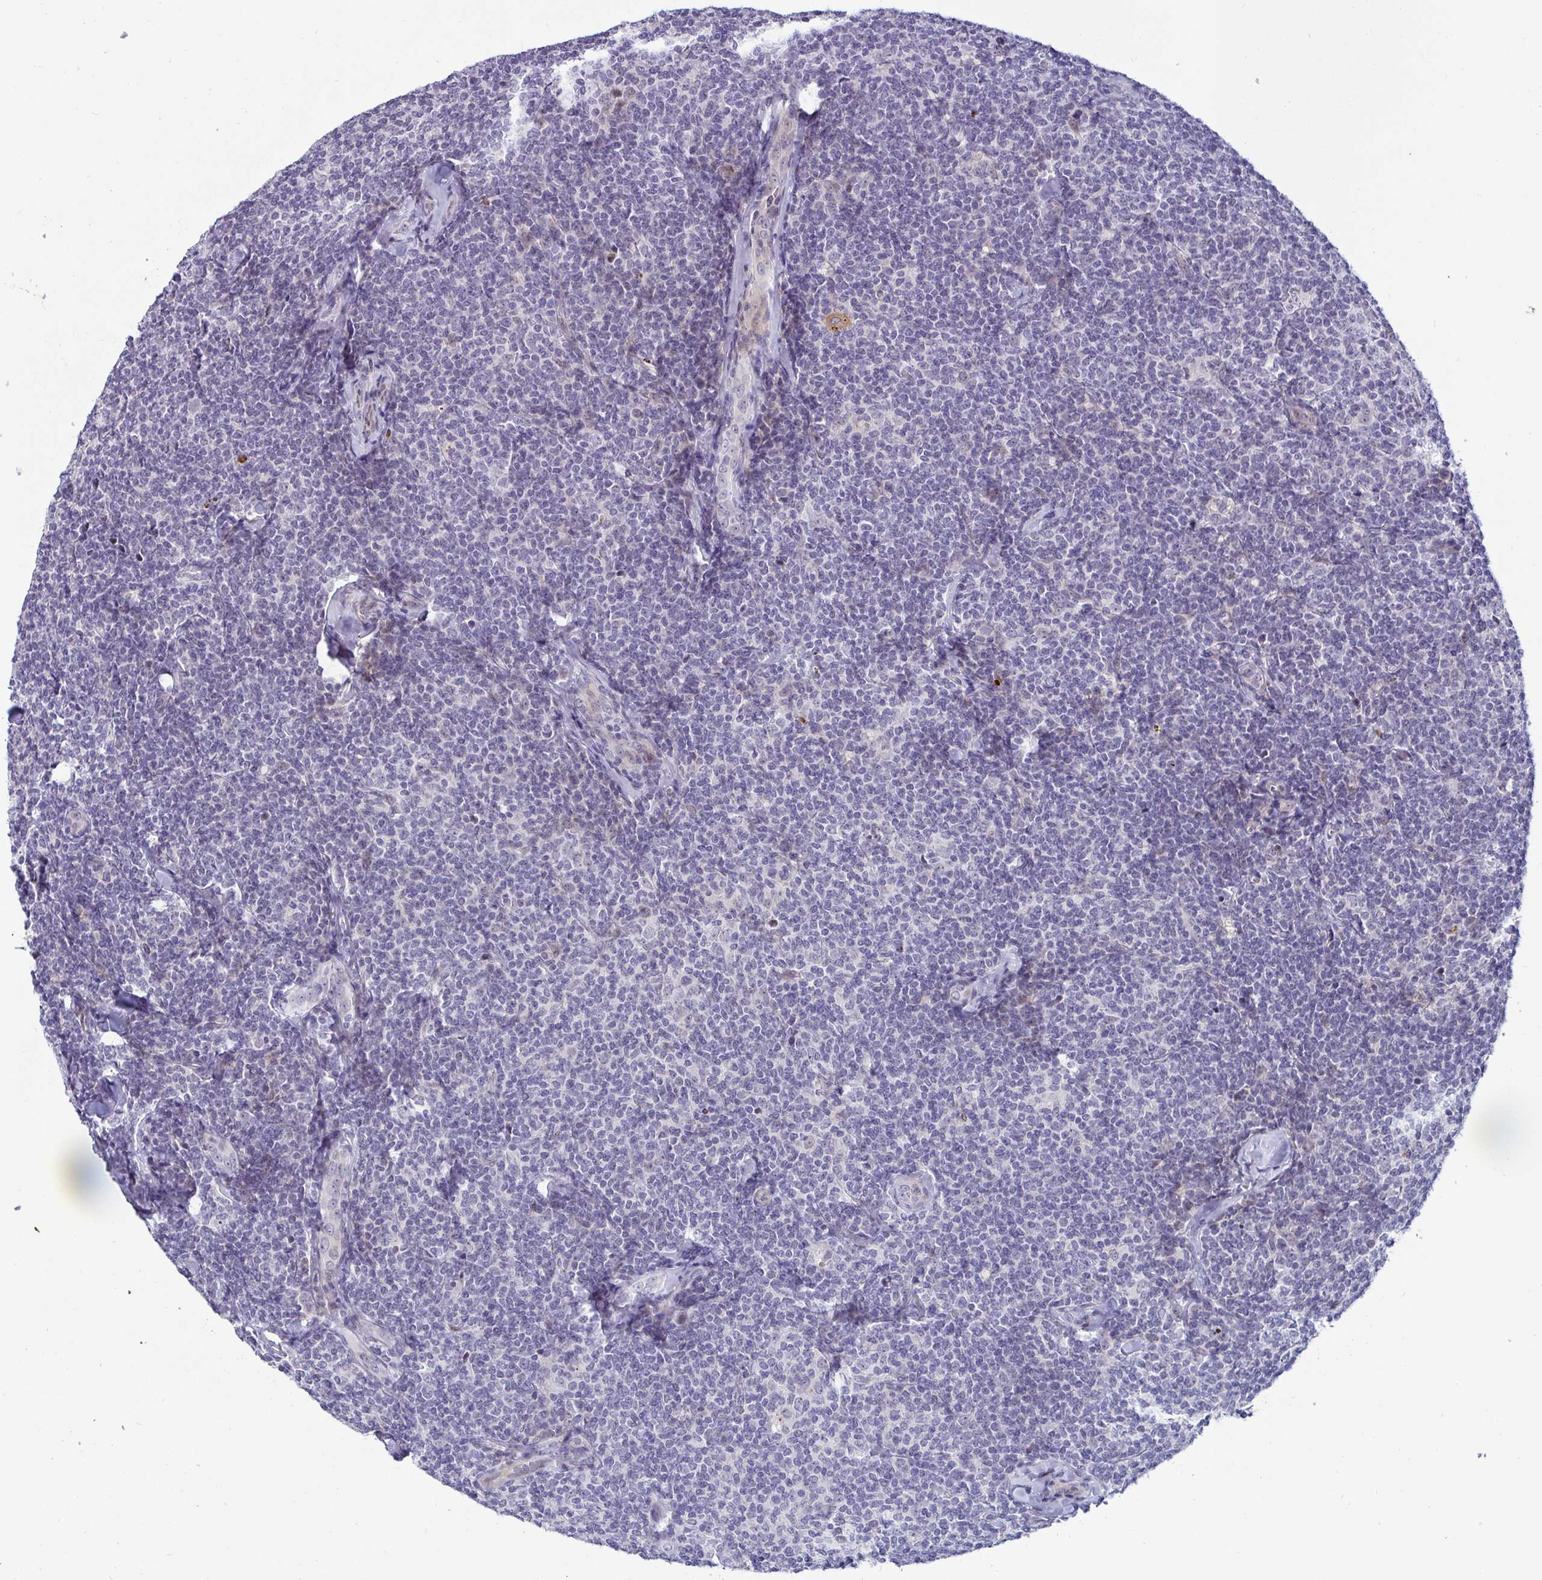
{"staining": {"intensity": "negative", "quantity": "none", "location": "none"}, "tissue": "lymphoma", "cell_type": "Tumor cells", "image_type": "cancer", "snomed": [{"axis": "morphology", "description": "Malignant lymphoma, non-Hodgkin's type, Low grade"}, {"axis": "topography", "description": "Lymph node"}], "caption": "The image demonstrates no staining of tumor cells in malignant lymphoma, non-Hodgkin's type (low-grade). (DAB (3,3'-diaminobenzidine) immunohistochemistry (IHC) visualized using brightfield microscopy, high magnification).", "gene": "GSTM1", "patient": {"sex": "female", "age": 56}}